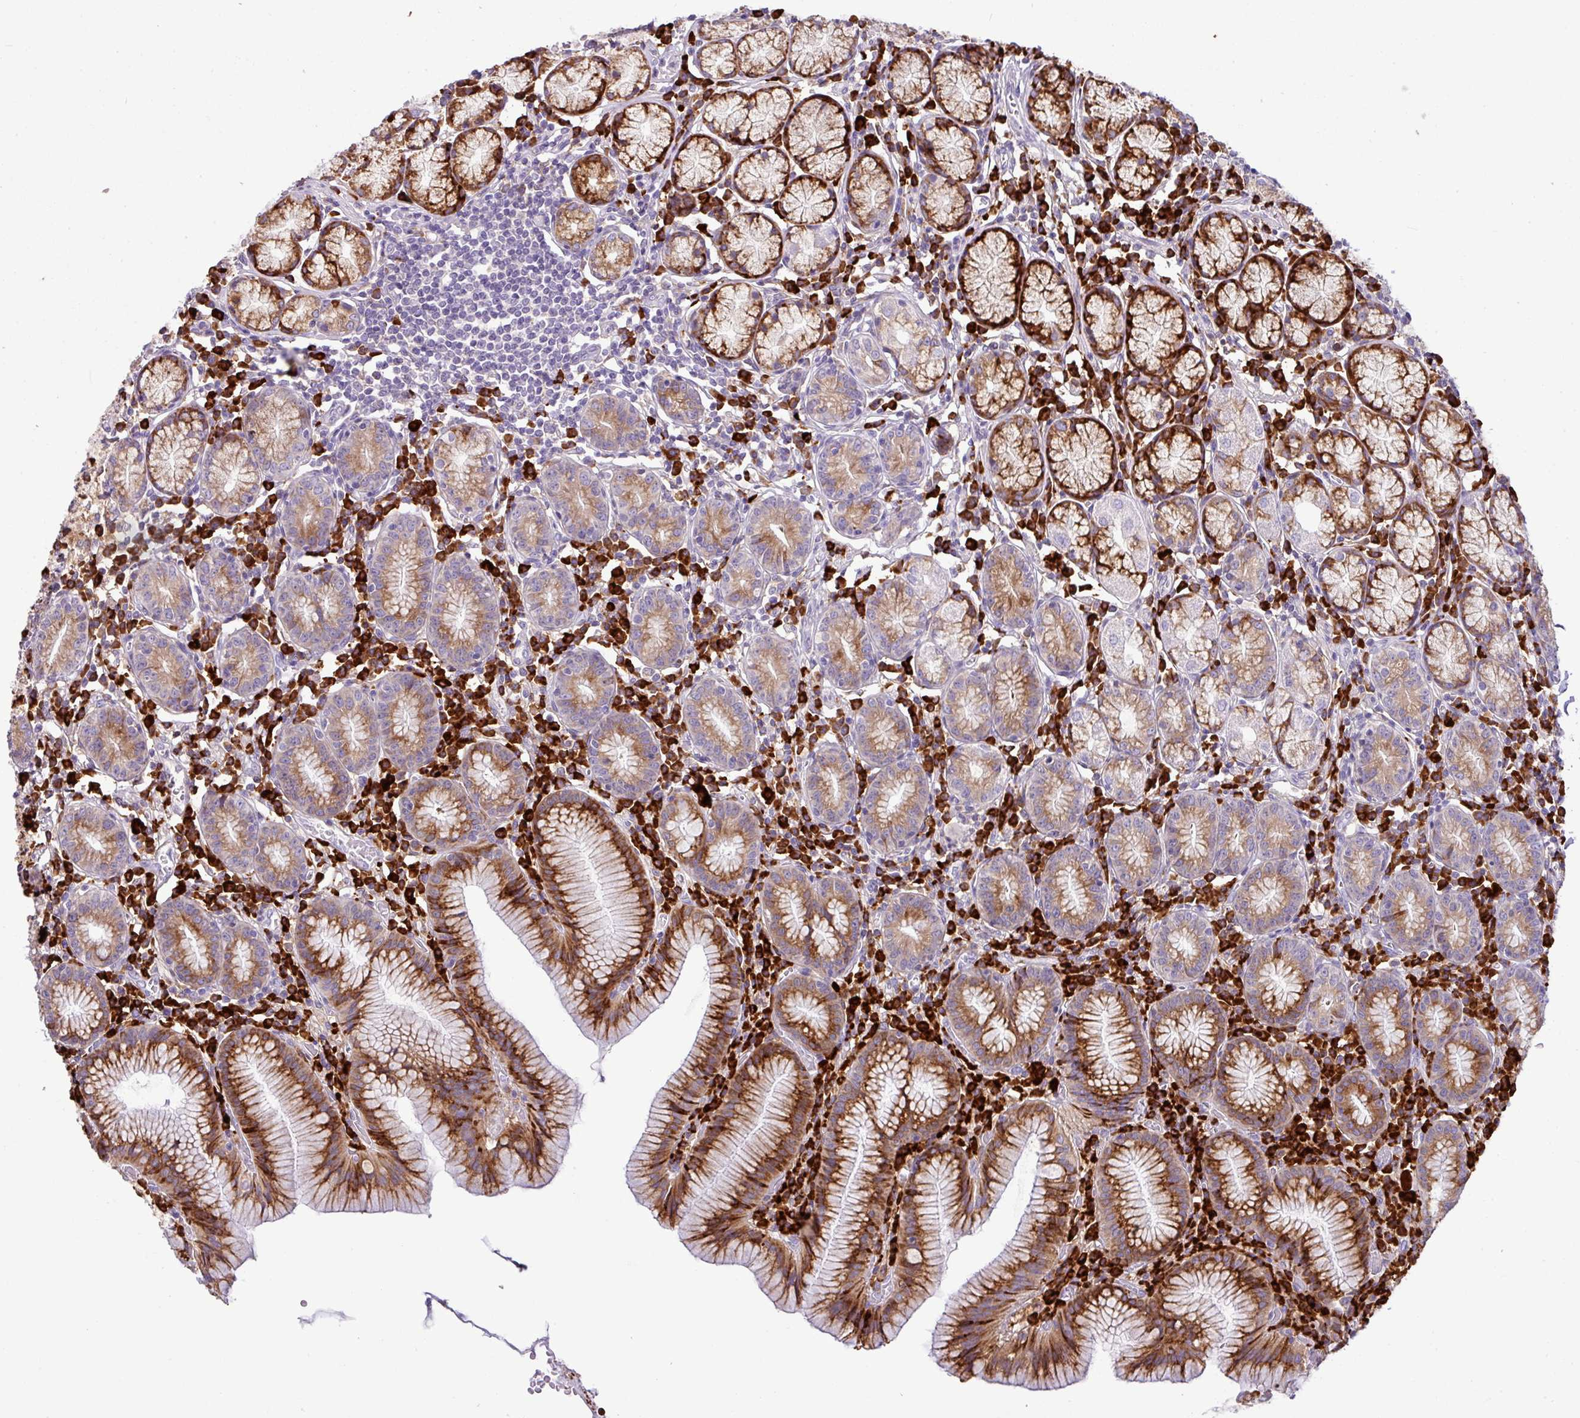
{"staining": {"intensity": "strong", "quantity": "25%-75%", "location": "cytoplasmic/membranous"}, "tissue": "stomach", "cell_type": "Glandular cells", "image_type": "normal", "snomed": [{"axis": "morphology", "description": "Normal tissue, NOS"}, {"axis": "topography", "description": "Stomach"}], "caption": "Stomach stained with DAB (3,3'-diaminobenzidine) immunohistochemistry (IHC) reveals high levels of strong cytoplasmic/membranous staining in about 25%-75% of glandular cells.", "gene": "RGS21", "patient": {"sex": "male", "age": 55}}